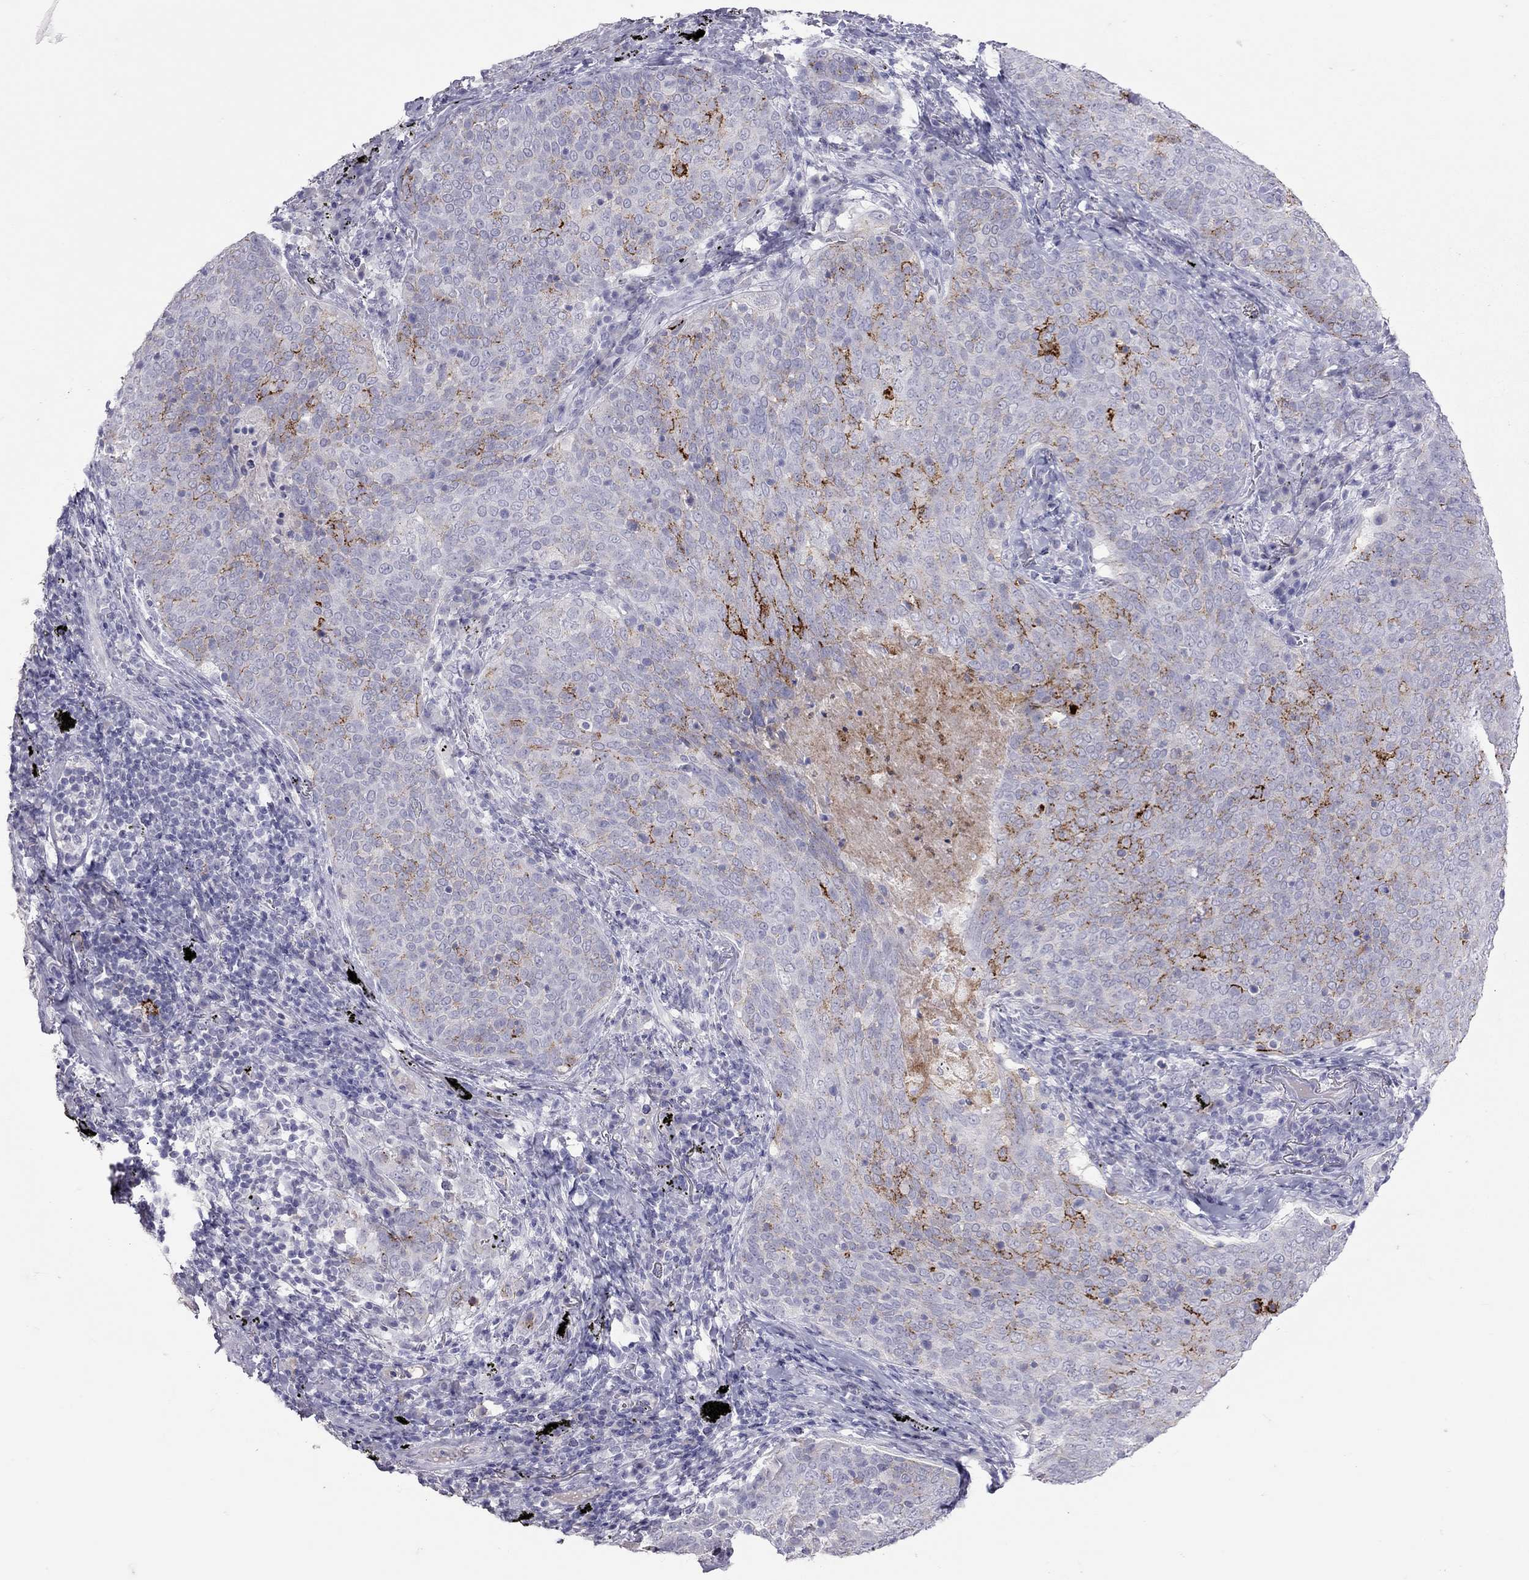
{"staining": {"intensity": "strong", "quantity": "<25%", "location": "cytoplasmic/membranous"}, "tissue": "lung cancer", "cell_type": "Tumor cells", "image_type": "cancer", "snomed": [{"axis": "morphology", "description": "Squamous cell carcinoma, NOS"}, {"axis": "topography", "description": "Lung"}], "caption": "This is a histology image of immunohistochemistry (IHC) staining of lung cancer, which shows strong staining in the cytoplasmic/membranous of tumor cells.", "gene": "MUC16", "patient": {"sex": "male", "age": 82}}